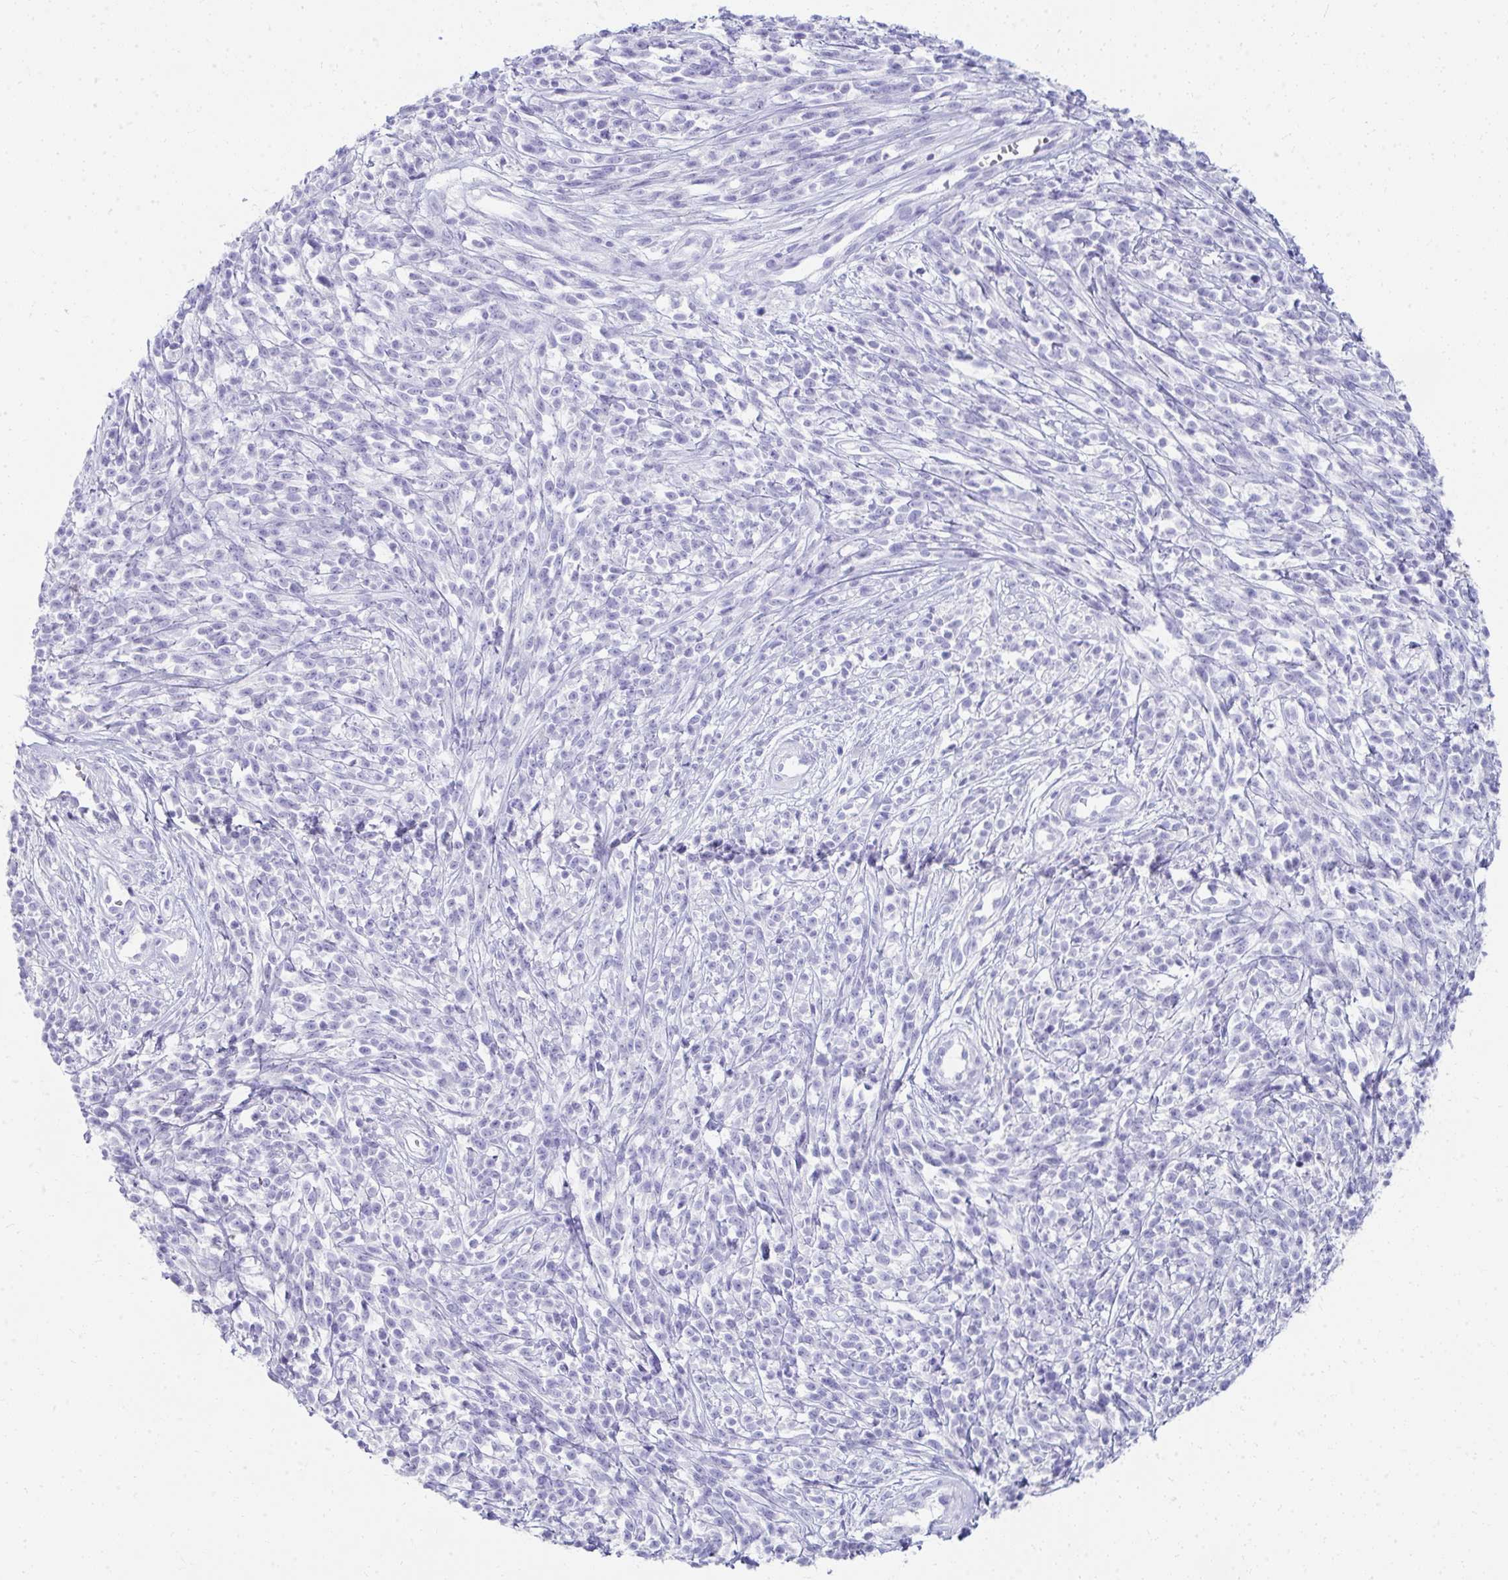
{"staining": {"intensity": "negative", "quantity": "none", "location": "none"}, "tissue": "melanoma", "cell_type": "Tumor cells", "image_type": "cancer", "snomed": [{"axis": "morphology", "description": "Malignant melanoma, NOS"}, {"axis": "topography", "description": "Skin"}, {"axis": "topography", "description": "Skin of trunk"}], "caption": "Tumor cells show no significant expression in melanoma. (Stains: DAB (3,3'-diaminobenzidine) immunohistochemistry (IHC) with hematoxylin counter stain, Microscopy: brightfield microscopy at high magnification).", "gene": "SEC14L3", "patient": {"sex": "male", "age": 74}}